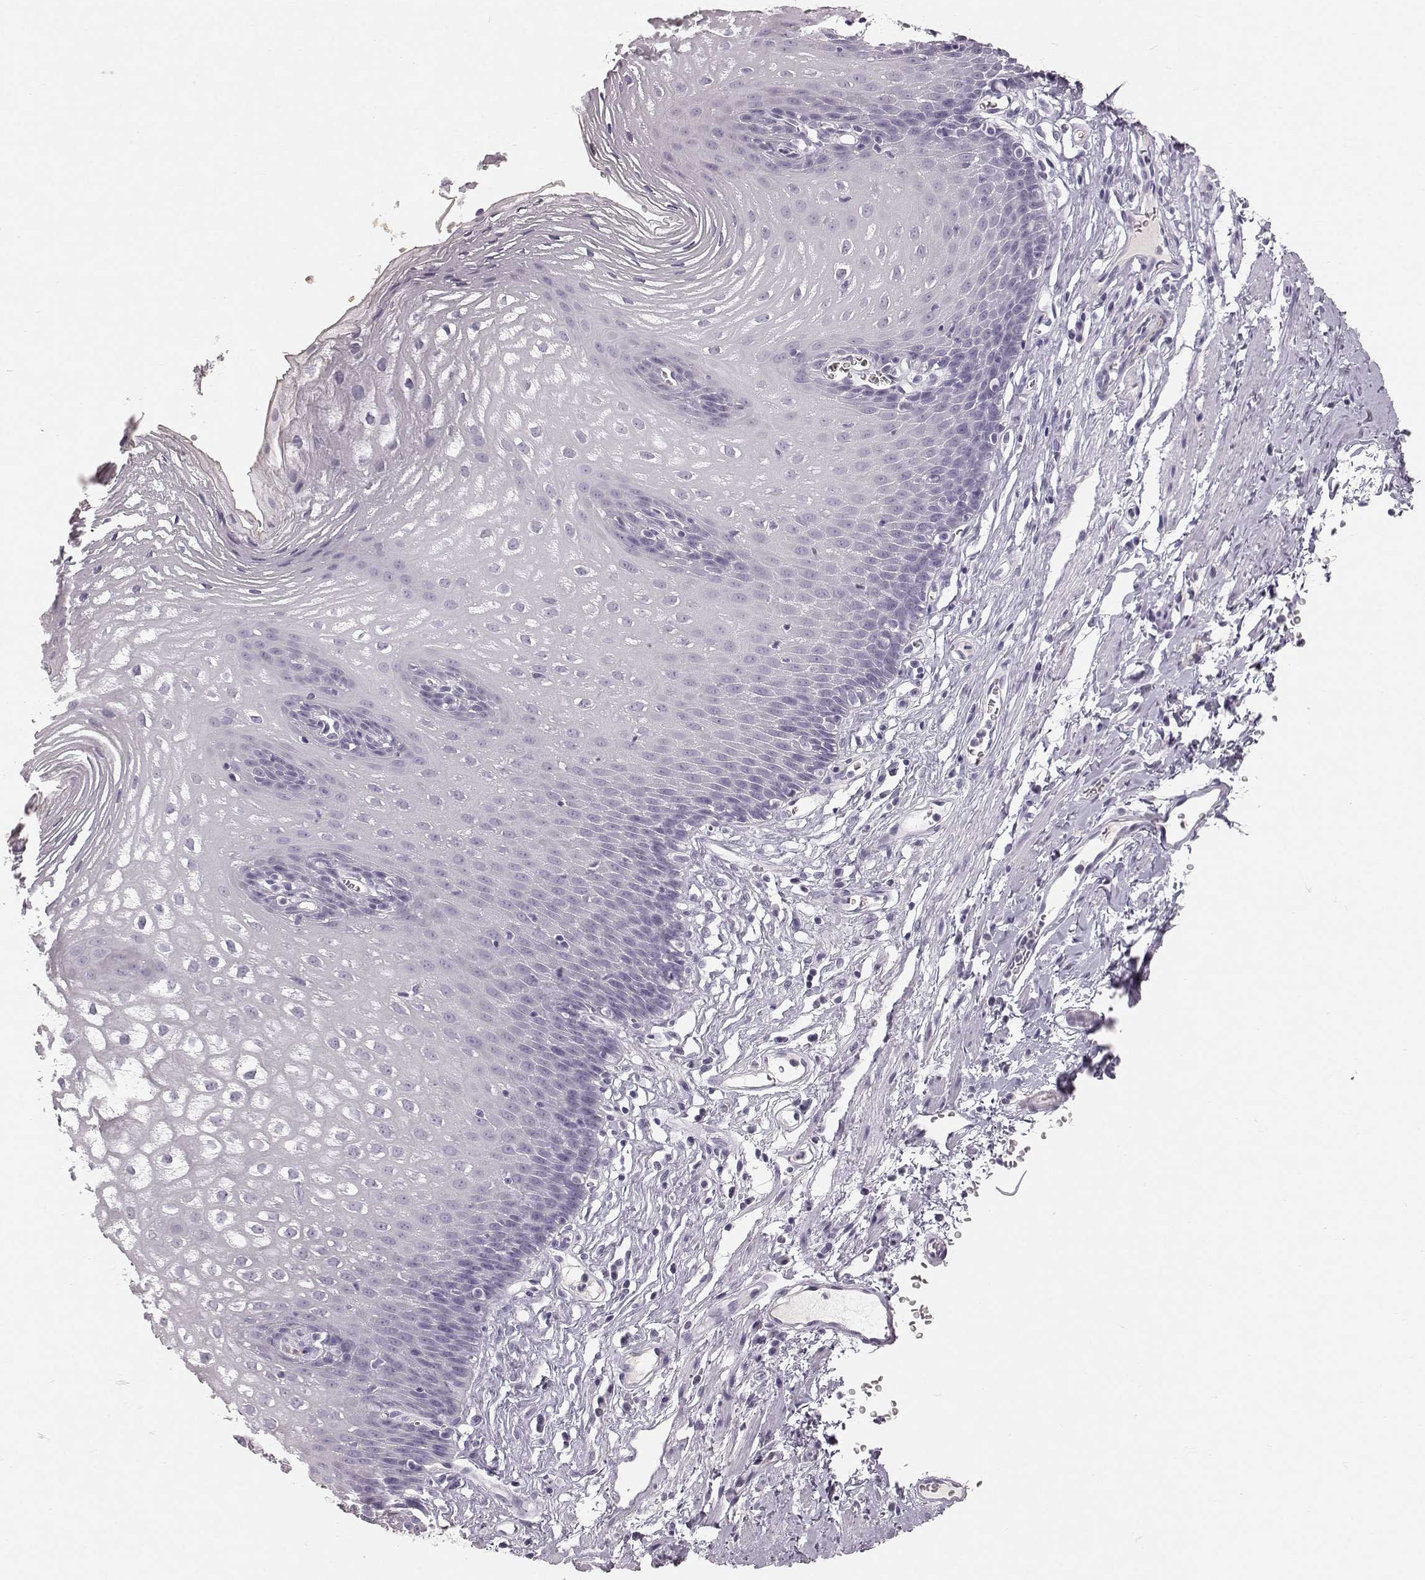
{"staining": {"intensity": "negative", "quantity": "none", "location": "none"}, "tissue": "esophagus", "cell_type": "Squamous epithelial cells", "image_type": "normal", "snomed": [{"axis": "morphology", "description": "Normal tissue, NOS"}, {"axis": "topography", "description": "Esophagus"}], "caption": "A micrograph of human esophagus is negative for staining in squamous epithelial cells.", "gene": "KRTAP16", "patient": {"sex": "male", "age": 72}}